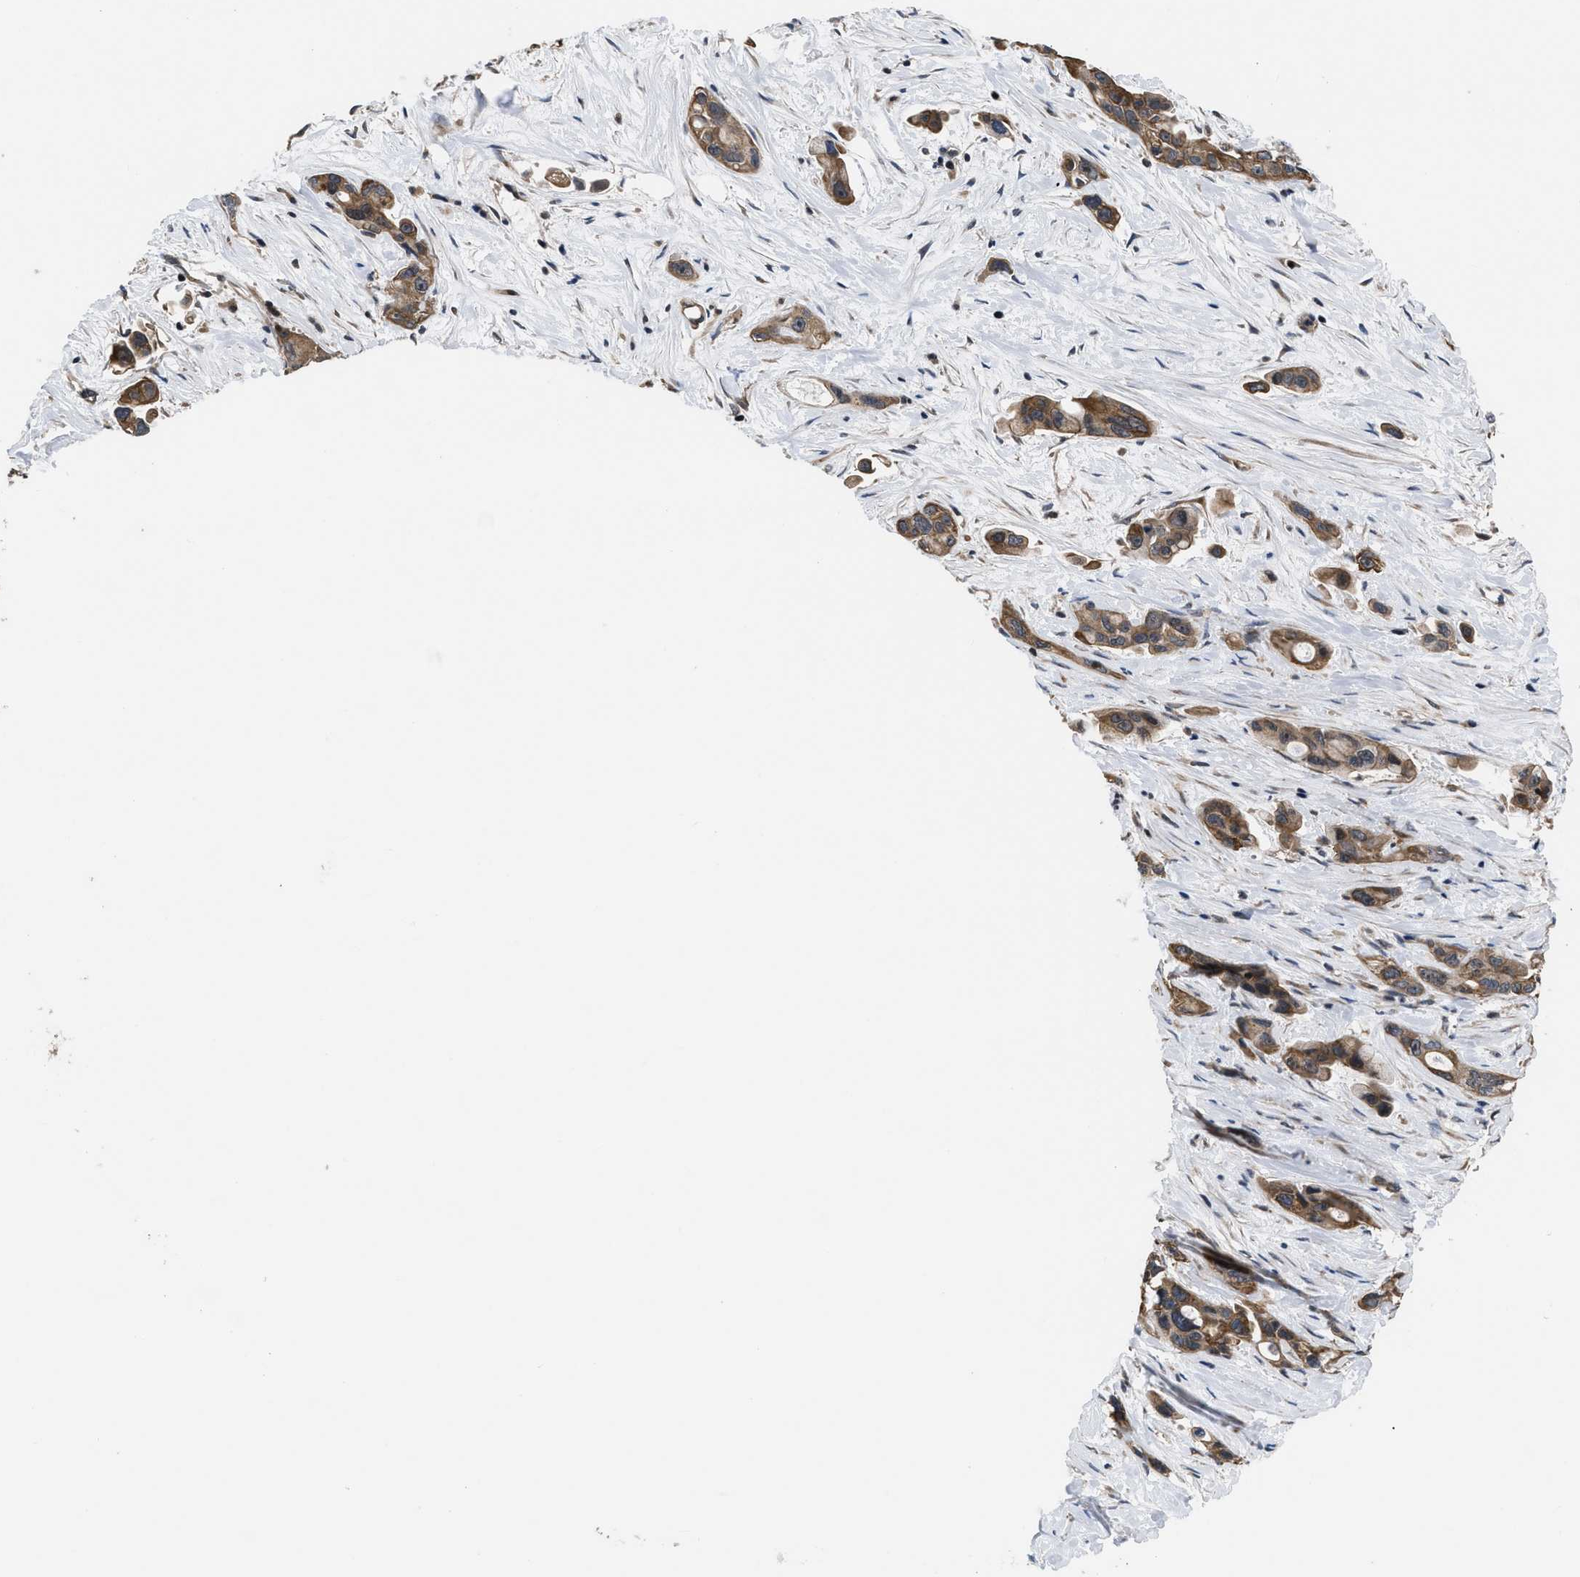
{"staining": {"intensity": "moderate", "quantity": ">75%", "location": "cytoplasmic/membranous"}, "tissue": "pancreatic cancer", "cell_type": "Tumor cells", "image_type": "cancer", "snomed": [{"axis": "morphology", "description": "Adenocarcinoma, NOS"}, {"axis": "topography", "description": "Pancreas"}], "caption": "Pancreatic adenocarcinoma stained with immunohistochemistry shows moderate cytoplasmic/membranous expression in about >75% of tumor cells. (DAB IHC, brown staining for protein, blue staining for nuclei).", "gene": "DNAJC14", "patient": {"sex": "male", "age": 53}}